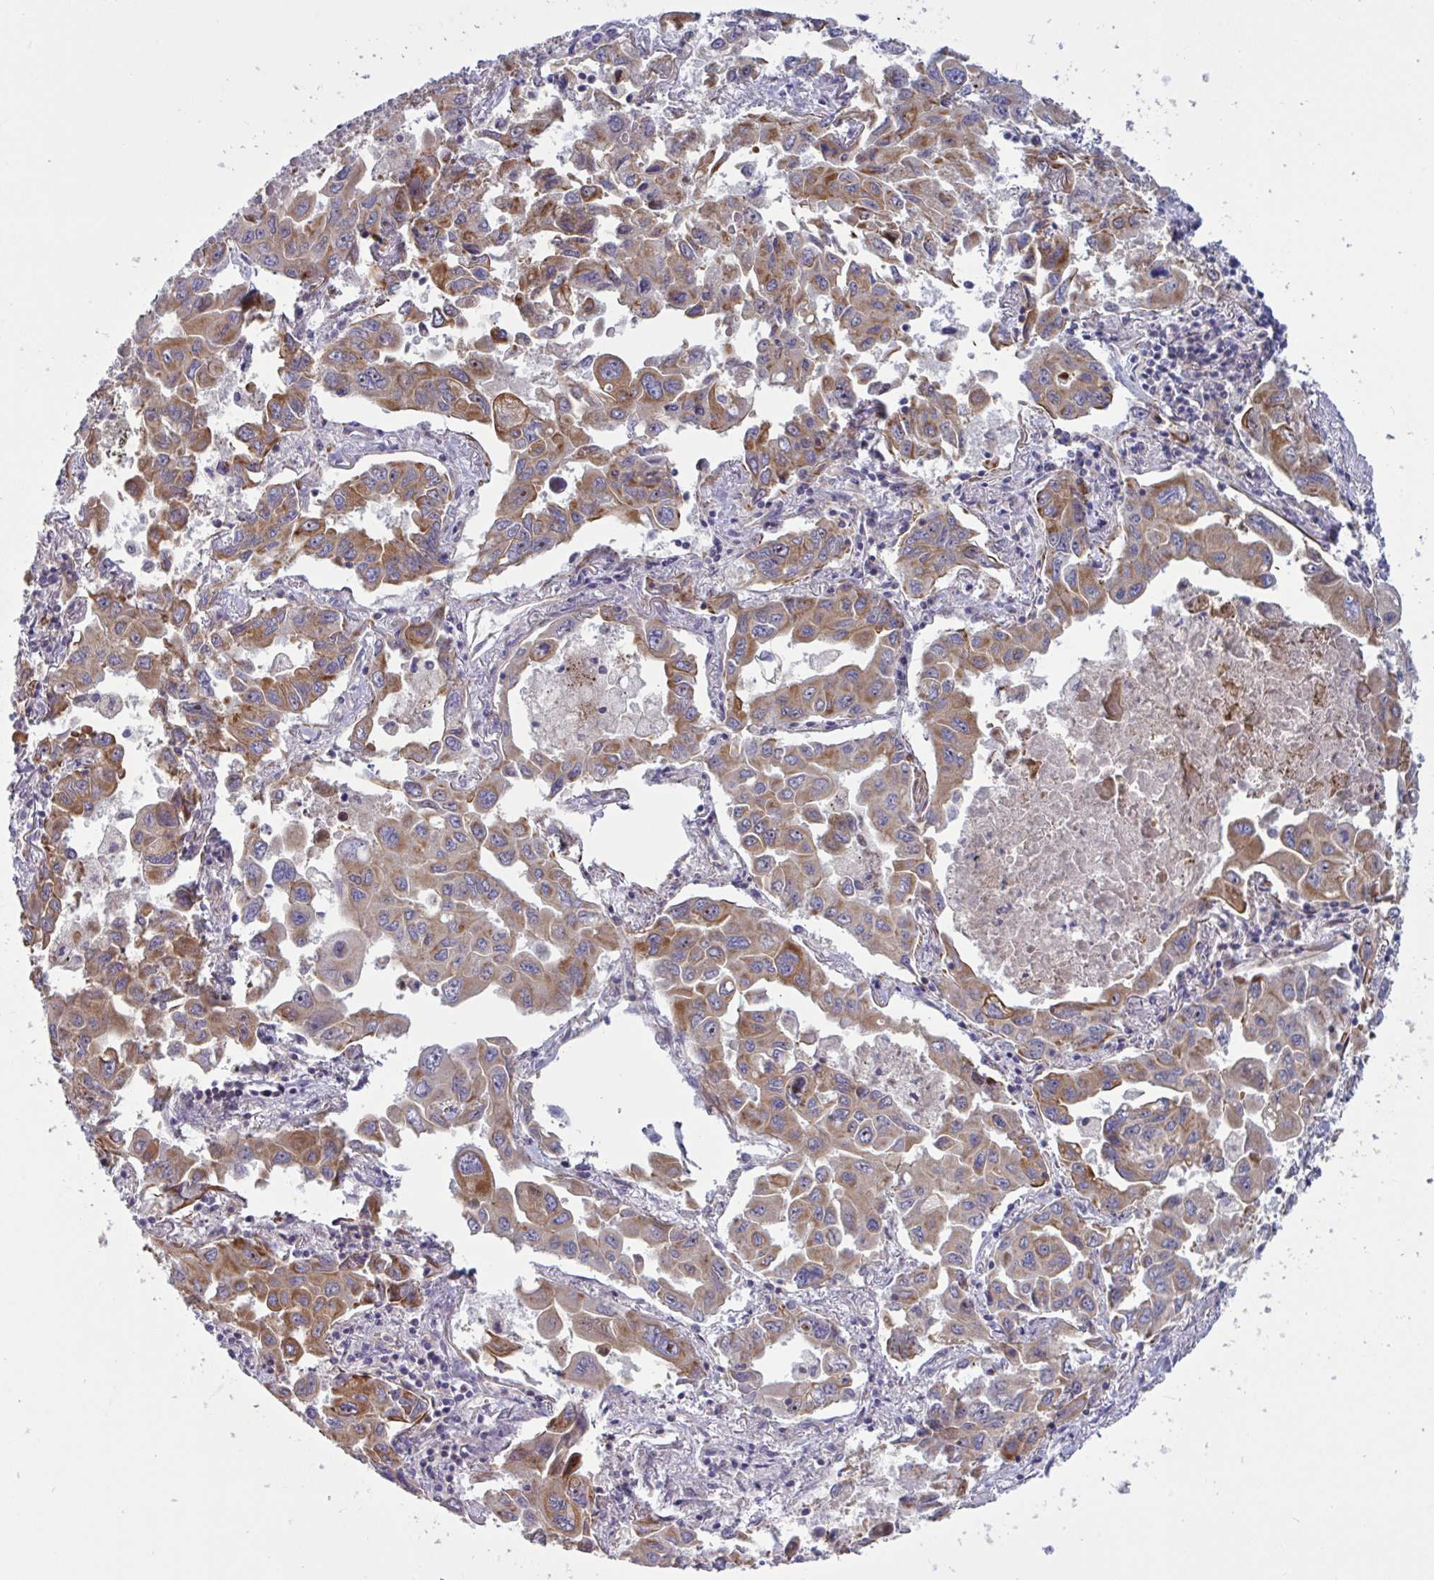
{"staining": {"intensity": "moderate", "quantity": ">75%", "location": "cytoplasmic/membranous"}, "tissue": "lung cancer", "cell_type": "Tumor cells", "image_type": "cancer", "snomed": [{"axis": "morphology", "description": "Adenocarcinoma, NOS"}, {"axis": "topography", "description": "Lung"}], "caption": "Lung cancer (adenocarcinoma) stained for a protein (brown) demonstrates moderate cytoplasmic/membranous positive staining in approximately >75% of tumor cells.", "gene": "TANK", "patient": {"sex": "male", "age": 64}}